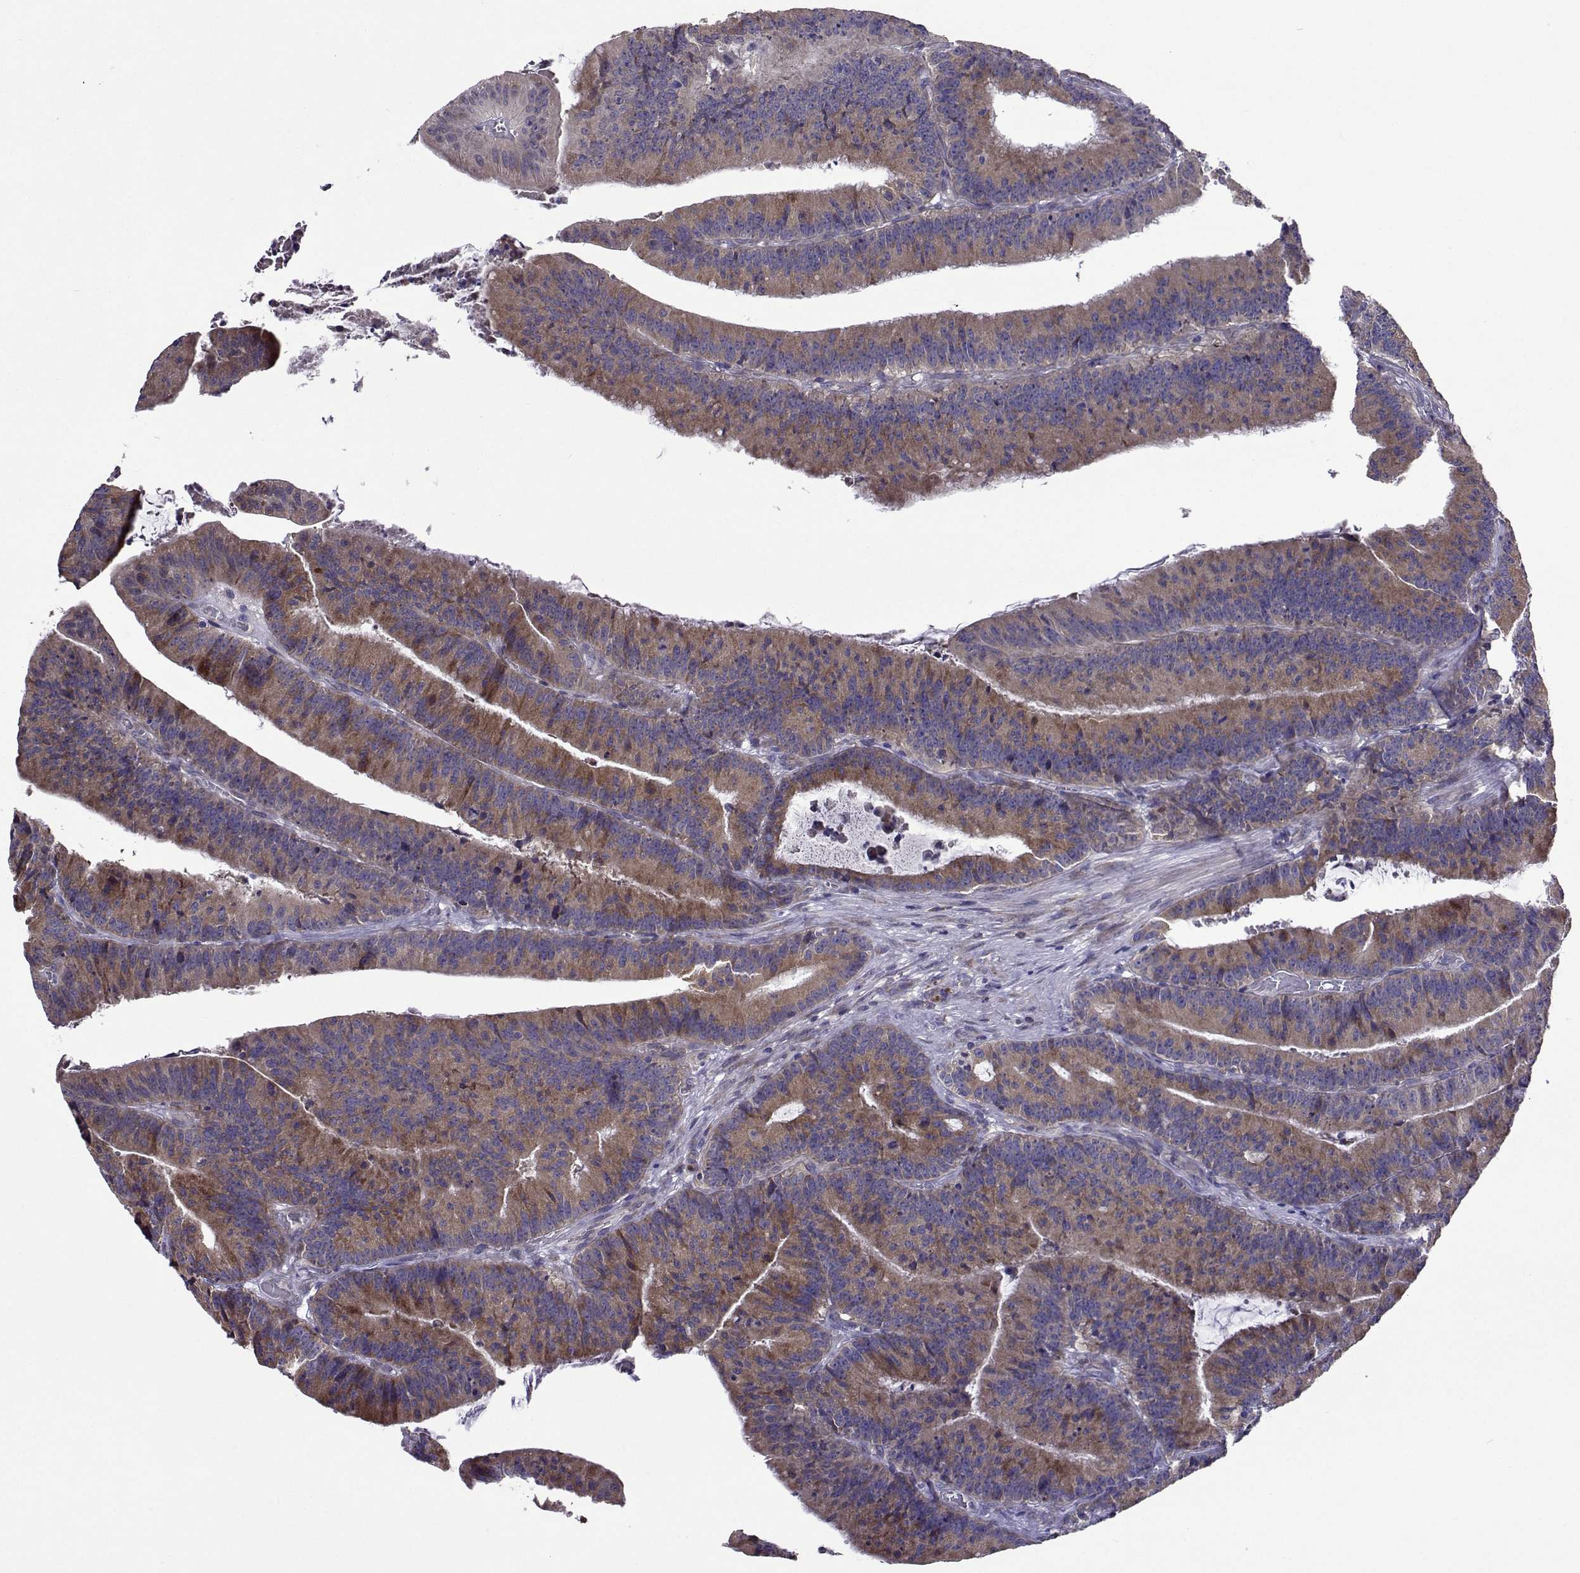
{"staining": {"intensity": "moderate", "quantity": ">75%", "location": "cytoplasmic/membranous"}, "tissue": "colorectal cancer", "cell_type": "Tumor cells", "image_type": "cancer", "snomed": [{"axis": "morphology", "description": "Adenocarcinoma, NOS"}, {"axis": "topography", "description": "Colon"}], "caption": "Human colorectal cancer stained with a brown dye exhibits moderate cytoplasmic/membranous positive expression in about >75% of tumor cells.", "gene": "TARBP2", "patient": {"sex": "female", "age": 78}}